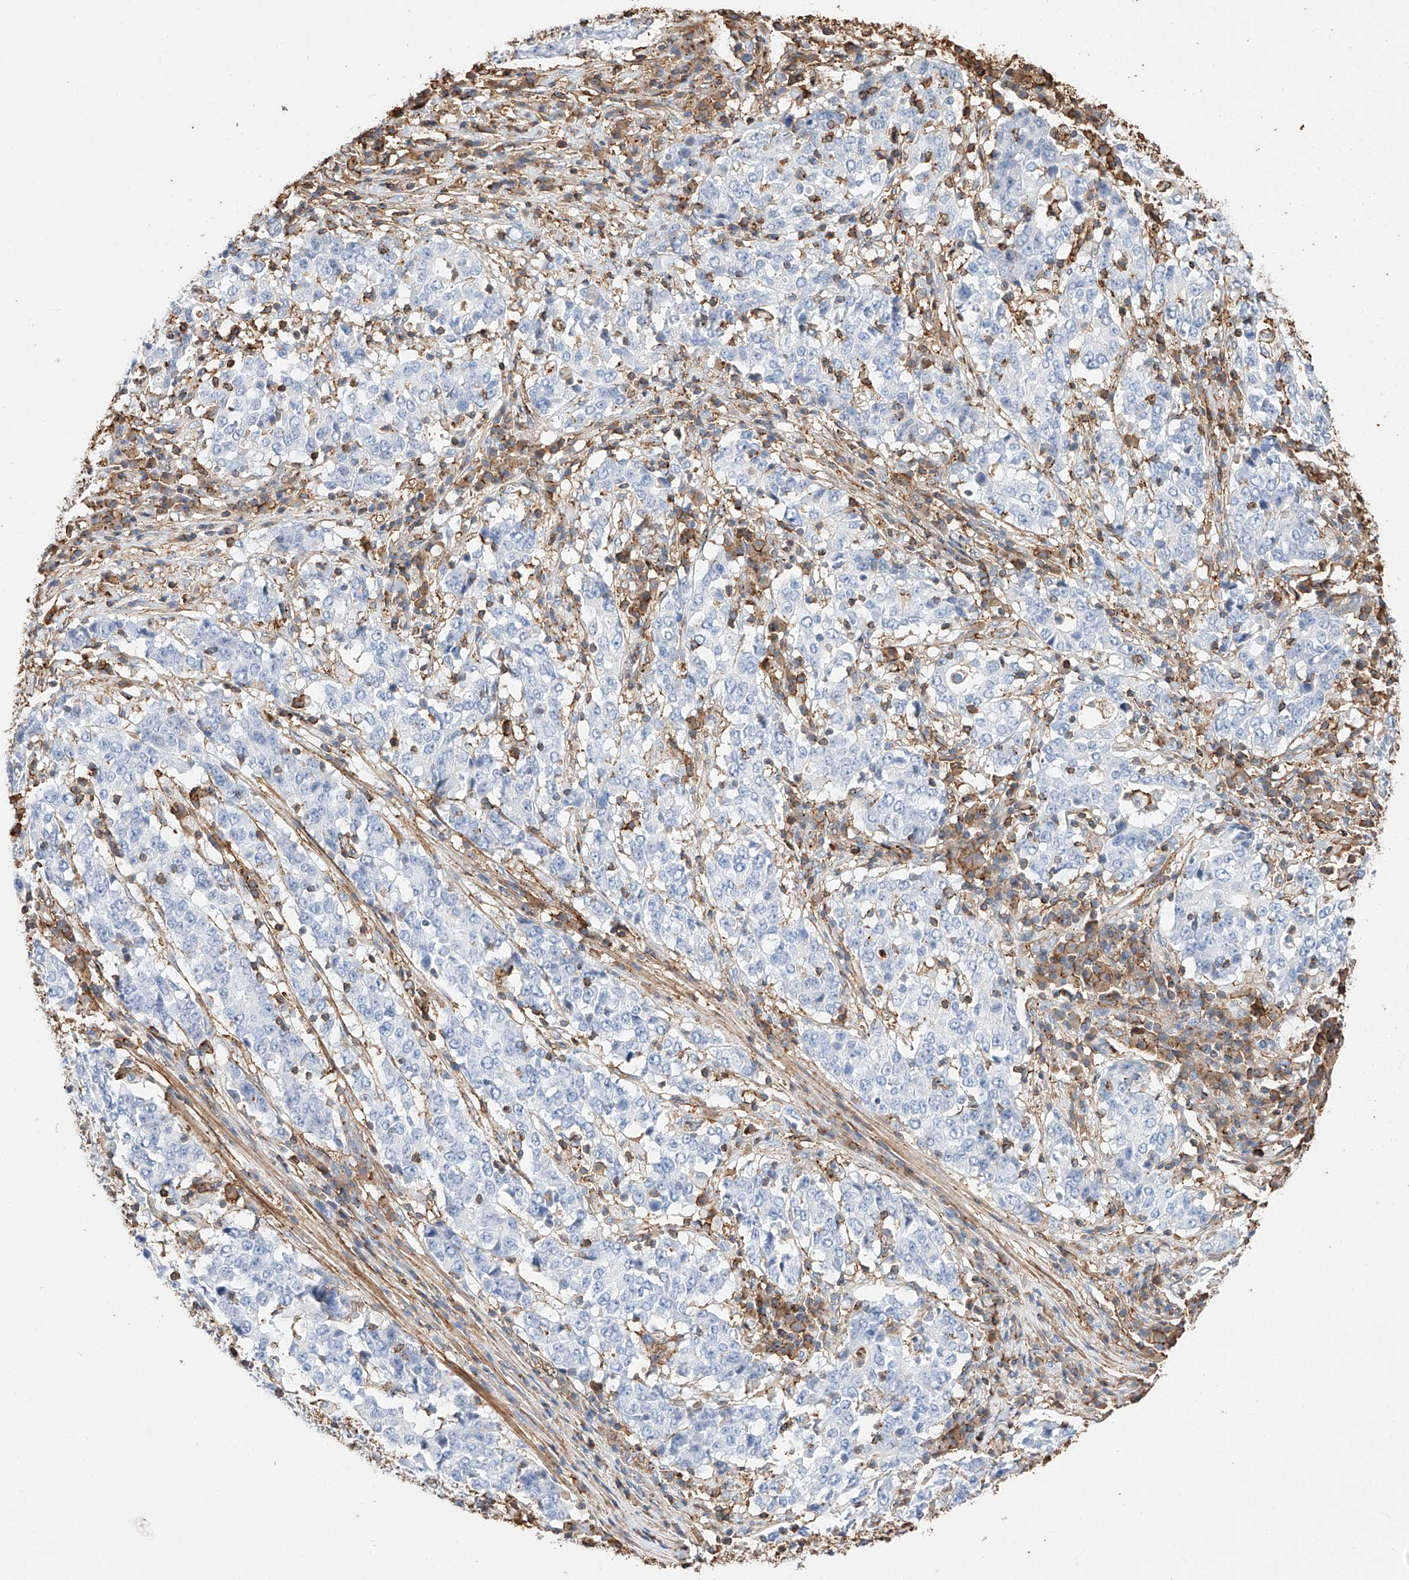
{"staining": {"intensity": "negative", "quantity": "none", "location": "none"}, "tissue": "stomach cancer", "cell_type": "Tumor cells", "image_type": "cancer", "snomed": [{"axis": "morphology", "description": "Adenocarcinoma, NOS"}, {"axis": "topography", "description": "Stomach"}], "caption": "An IHC image of stomach cancer is shown. There is no staining in tumor cells of stomach cancer.", "gene": "WFS1", "patient": {"sex": "male", "age": 59}}